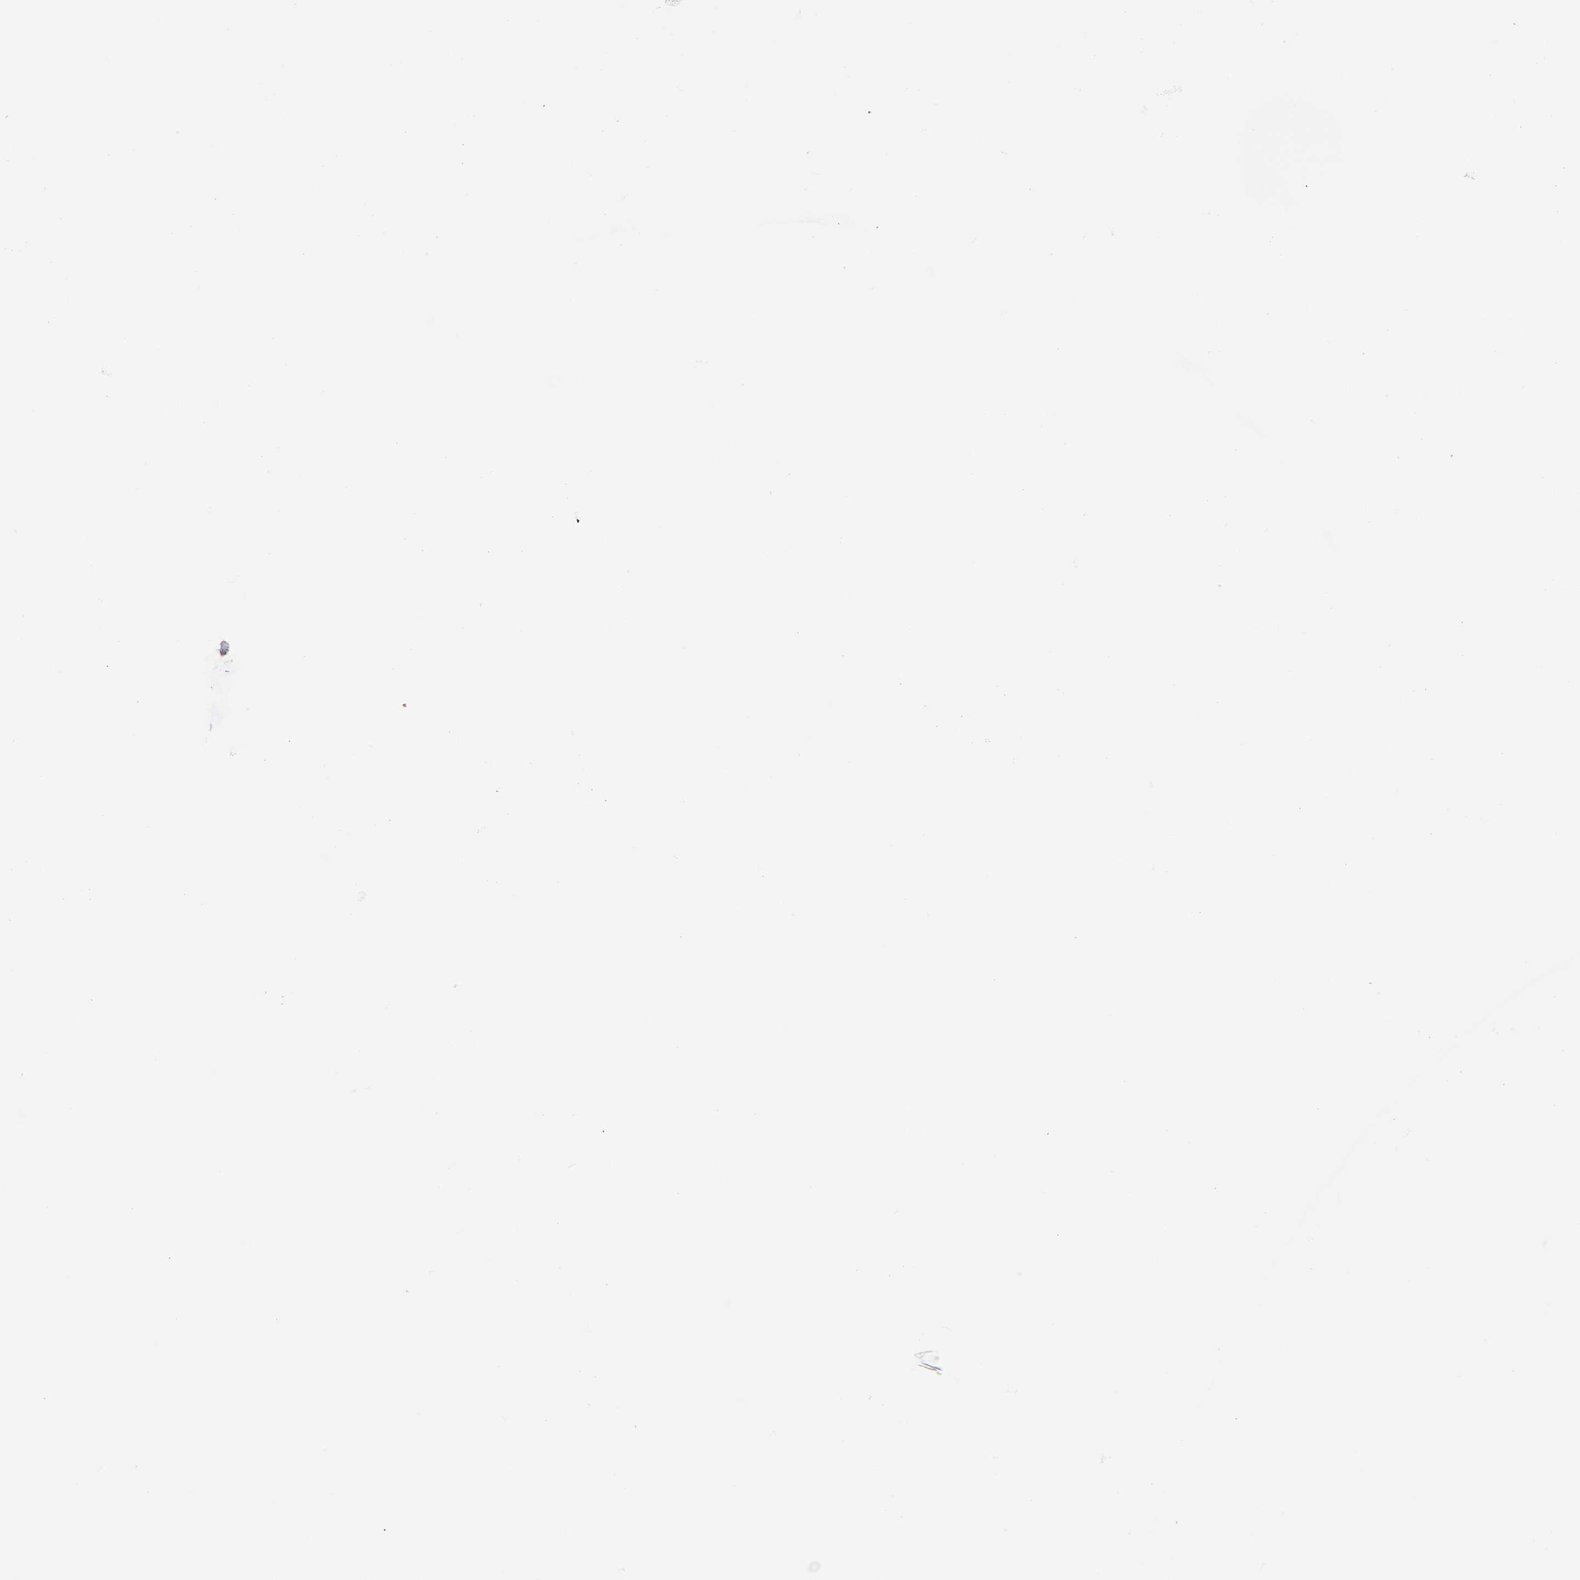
{"staining": {"intensity": "negative", "quantity": "none", "location": "none"}, "tissue": "smooth muscle", "cell_type": "Smooth muscle cells", "image_type": "normal", "snomed": [{"axis": "morphology", "description": "Normal tissue, NOS"}, {"axis": "topography", "description": "Smooth muscle"}], "caption": "DAB (3,3'-diaminobenzidine) immunohistochemical staining of normal human smooth muscle reveals no significant expression in smooth muscle cells.", "gene": "TIMM8A", "patient": {"sex": "female", "age": 65}}